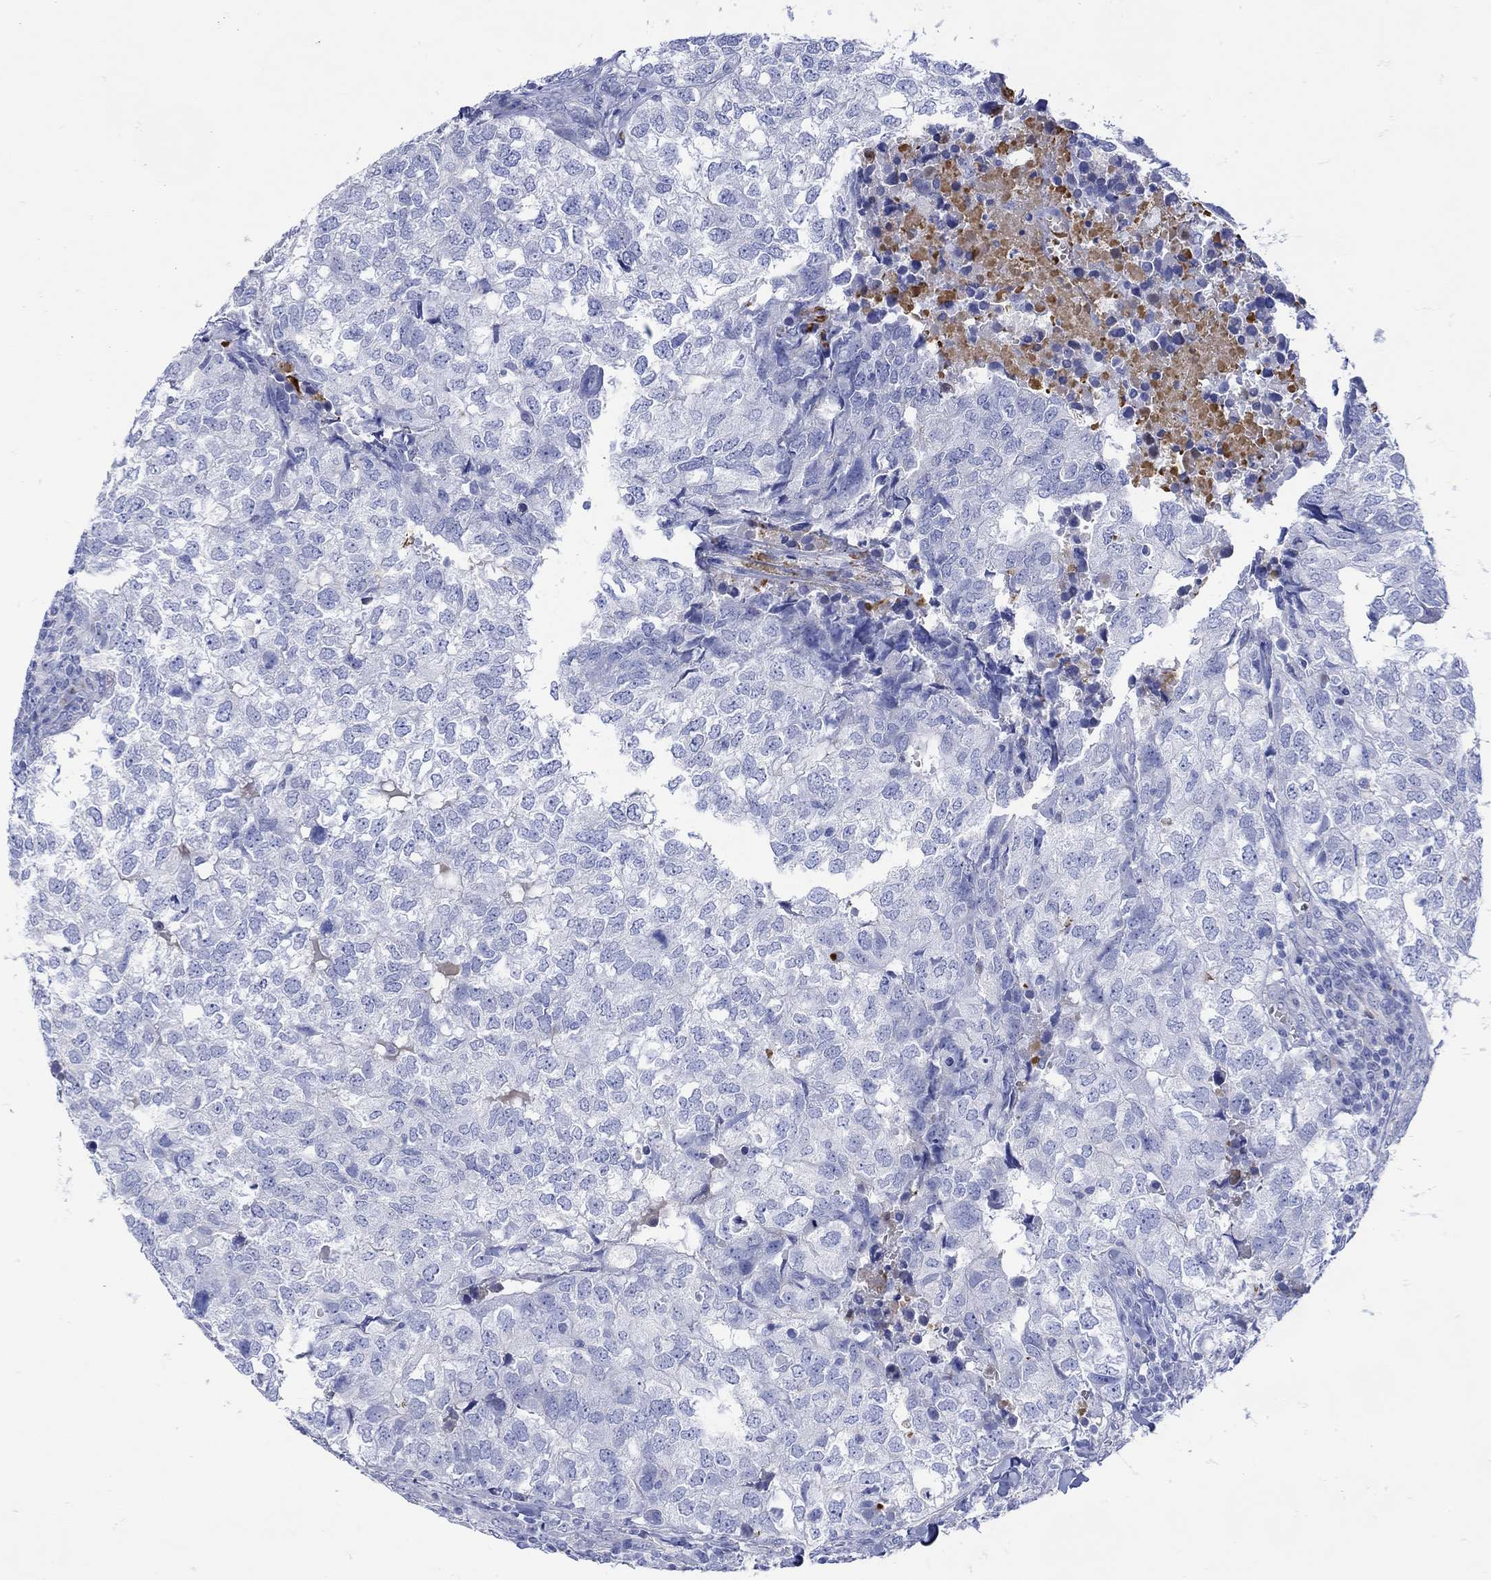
{"staining": {"intensity": "negative", "quantity": "none", "location": "none"}, "tissue": "breast cancer", "cell_type": "Tumor cells", "image_type": "cancer", "snomed": [{"axis": "morphology", "description": "Duct carcinoma"}, {"axis": "topography", "description": "Breast"}], "caption": "Breast cancer (infiltrating ductal carcinoma) was stained to show a protein in brown. There is no significant expression in tumor cells.", "gene": "ANKMY1", "patient": {"sex": "female", "age": 30}}